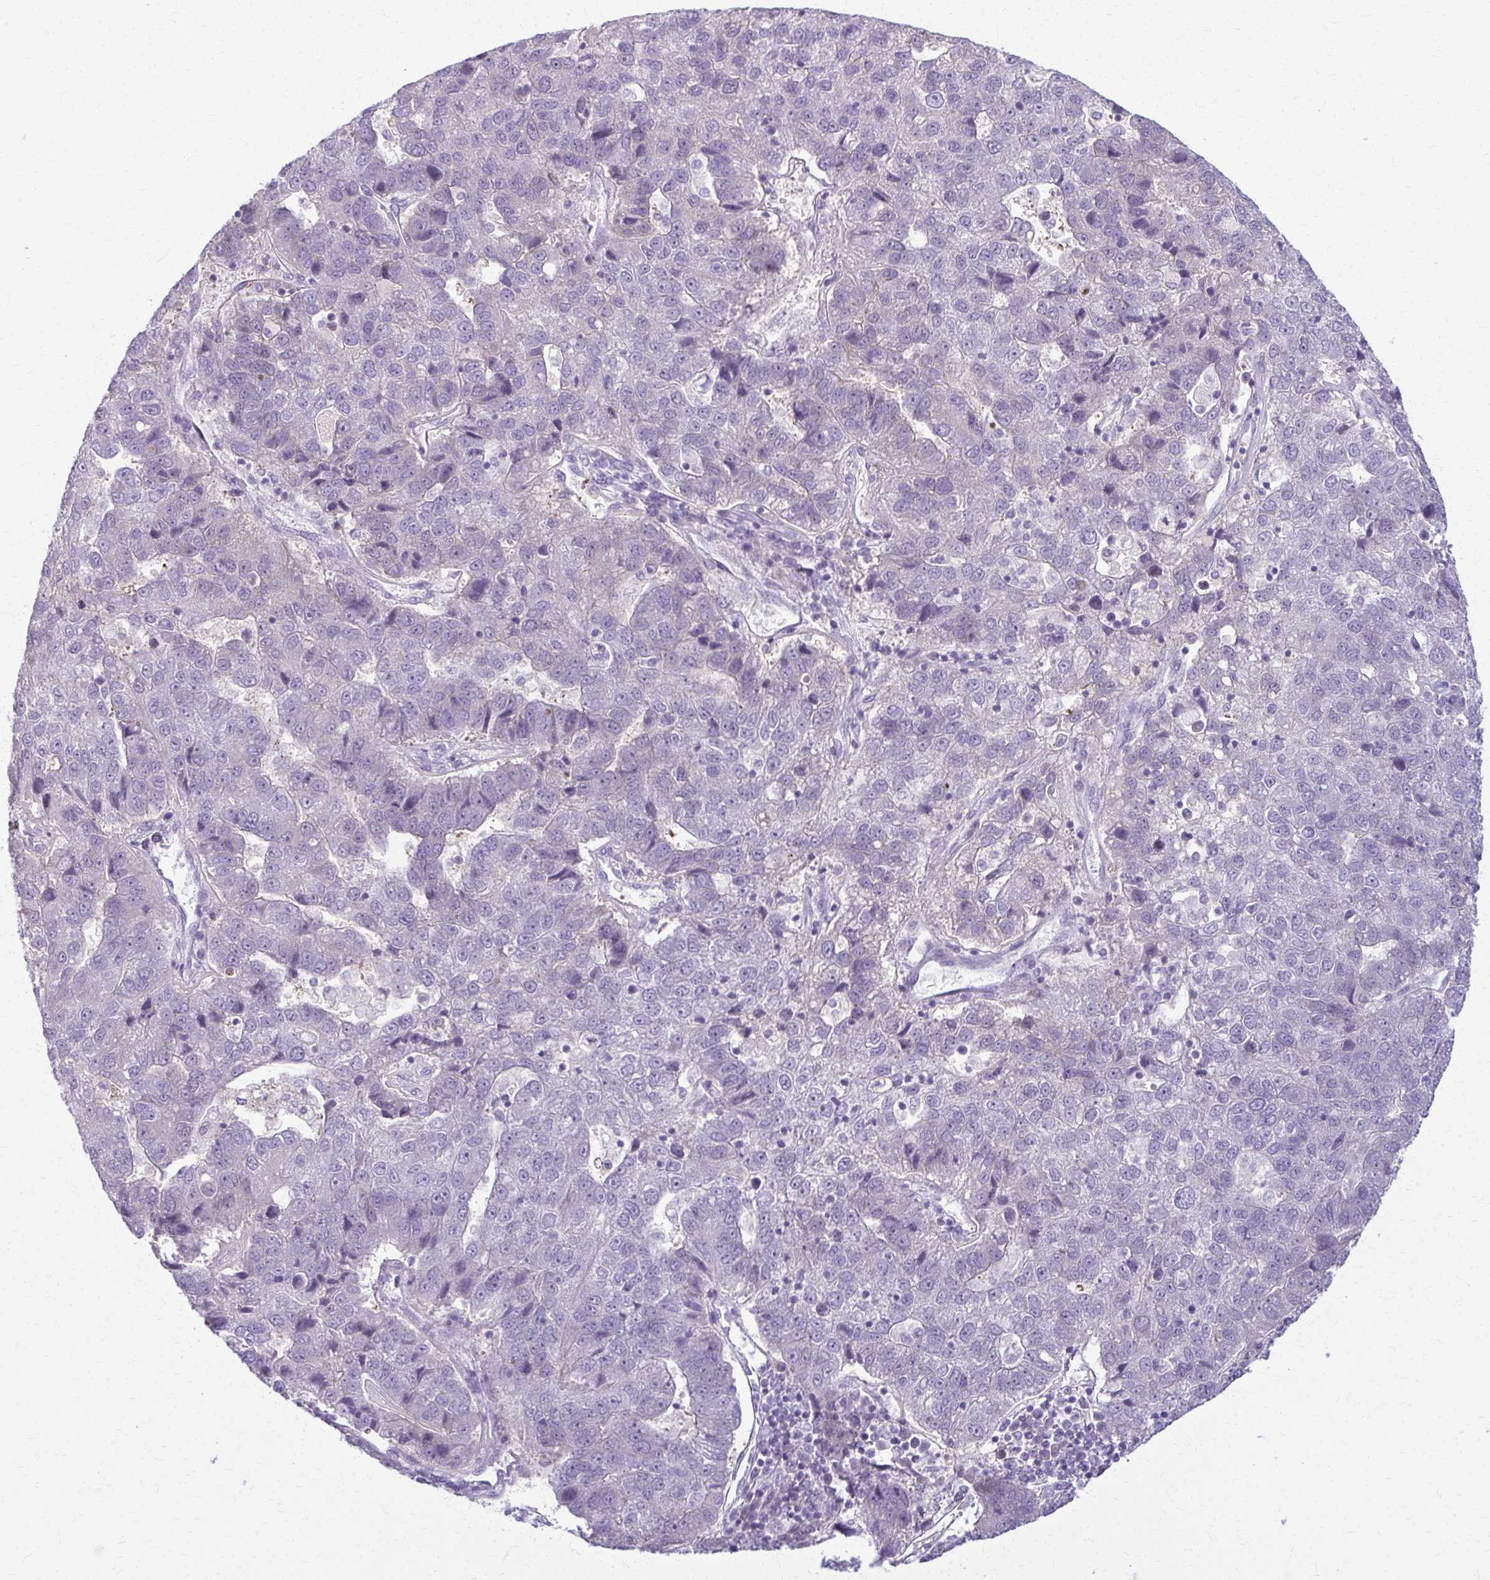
{"staining": {"intensity": "negative", "quantity": "none", "location": "none"}, "tissue": "pancreatic cancer", "cell_type": "Tumor cells", "image_type": "cancer", "snomed": [{"axis": "morphology", "description": "Adenocarcinoma, NOS"}, {"axis": "topography", "description": "Pancreas"}], "caption": "Pancreatic adenocarcinoma stained for a protein using immunohistochemistry (IHC) shows no staining tumor cells.", "gene": "OR4M1", "patient": {"sex": "female", "age": 61}}